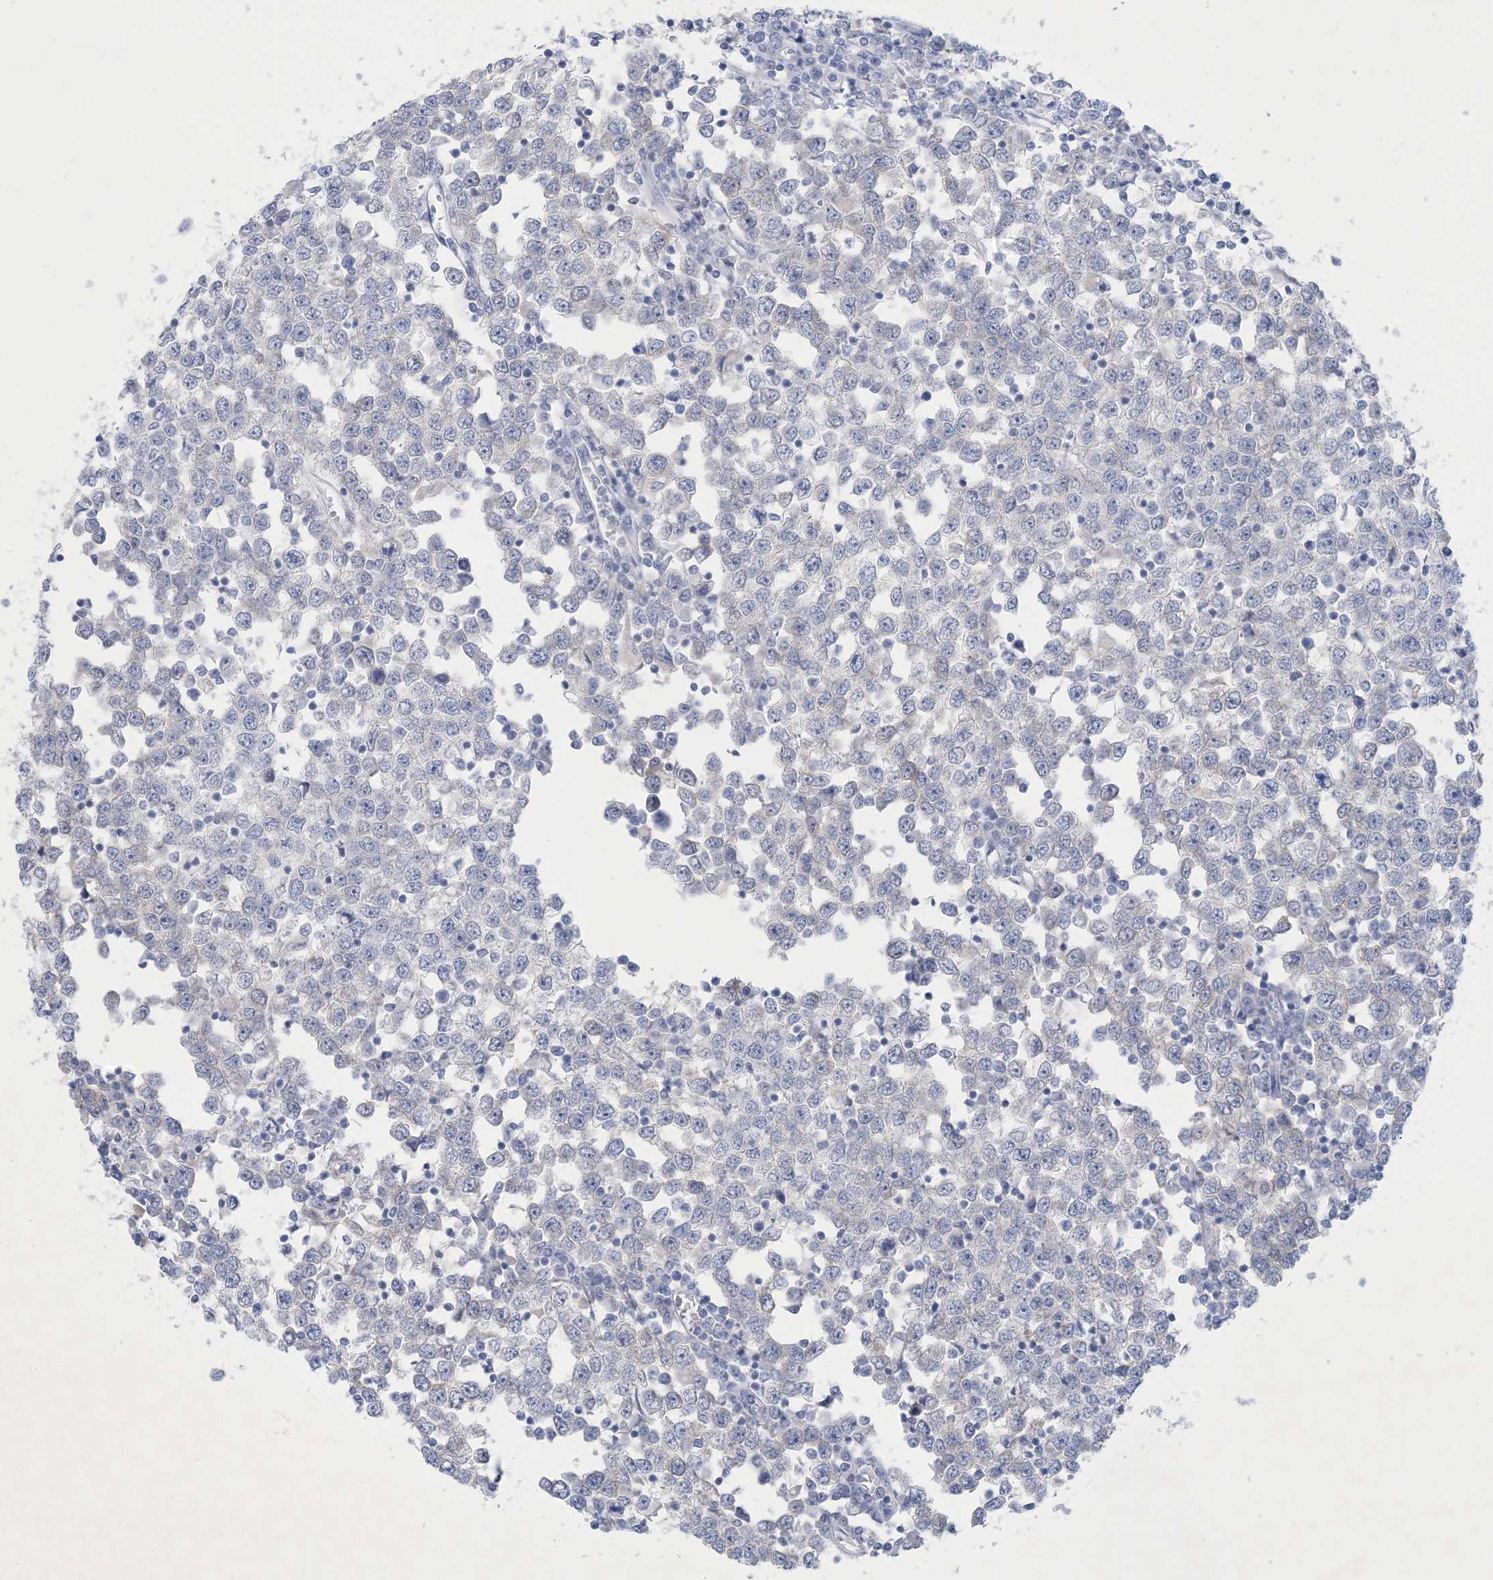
{"staining": {"intensity": "negative", "quantity": "none", "location": "none"}, "tissue": "testis cancer", "cell_type": "Tumor cells", "image_type": "cancer", "snomed": [{"axis": "morphology", "description": "Seminoma, NOS"}, {"axis": "topography", "description": "Testis"}], "caption": "This is a image of immunohistochemistry (IHC) staining of testis seminoma, which shows no positivity in tumor cells.", "gene": "GABRG1", "patient": {"sex": "male", "age": 65}}